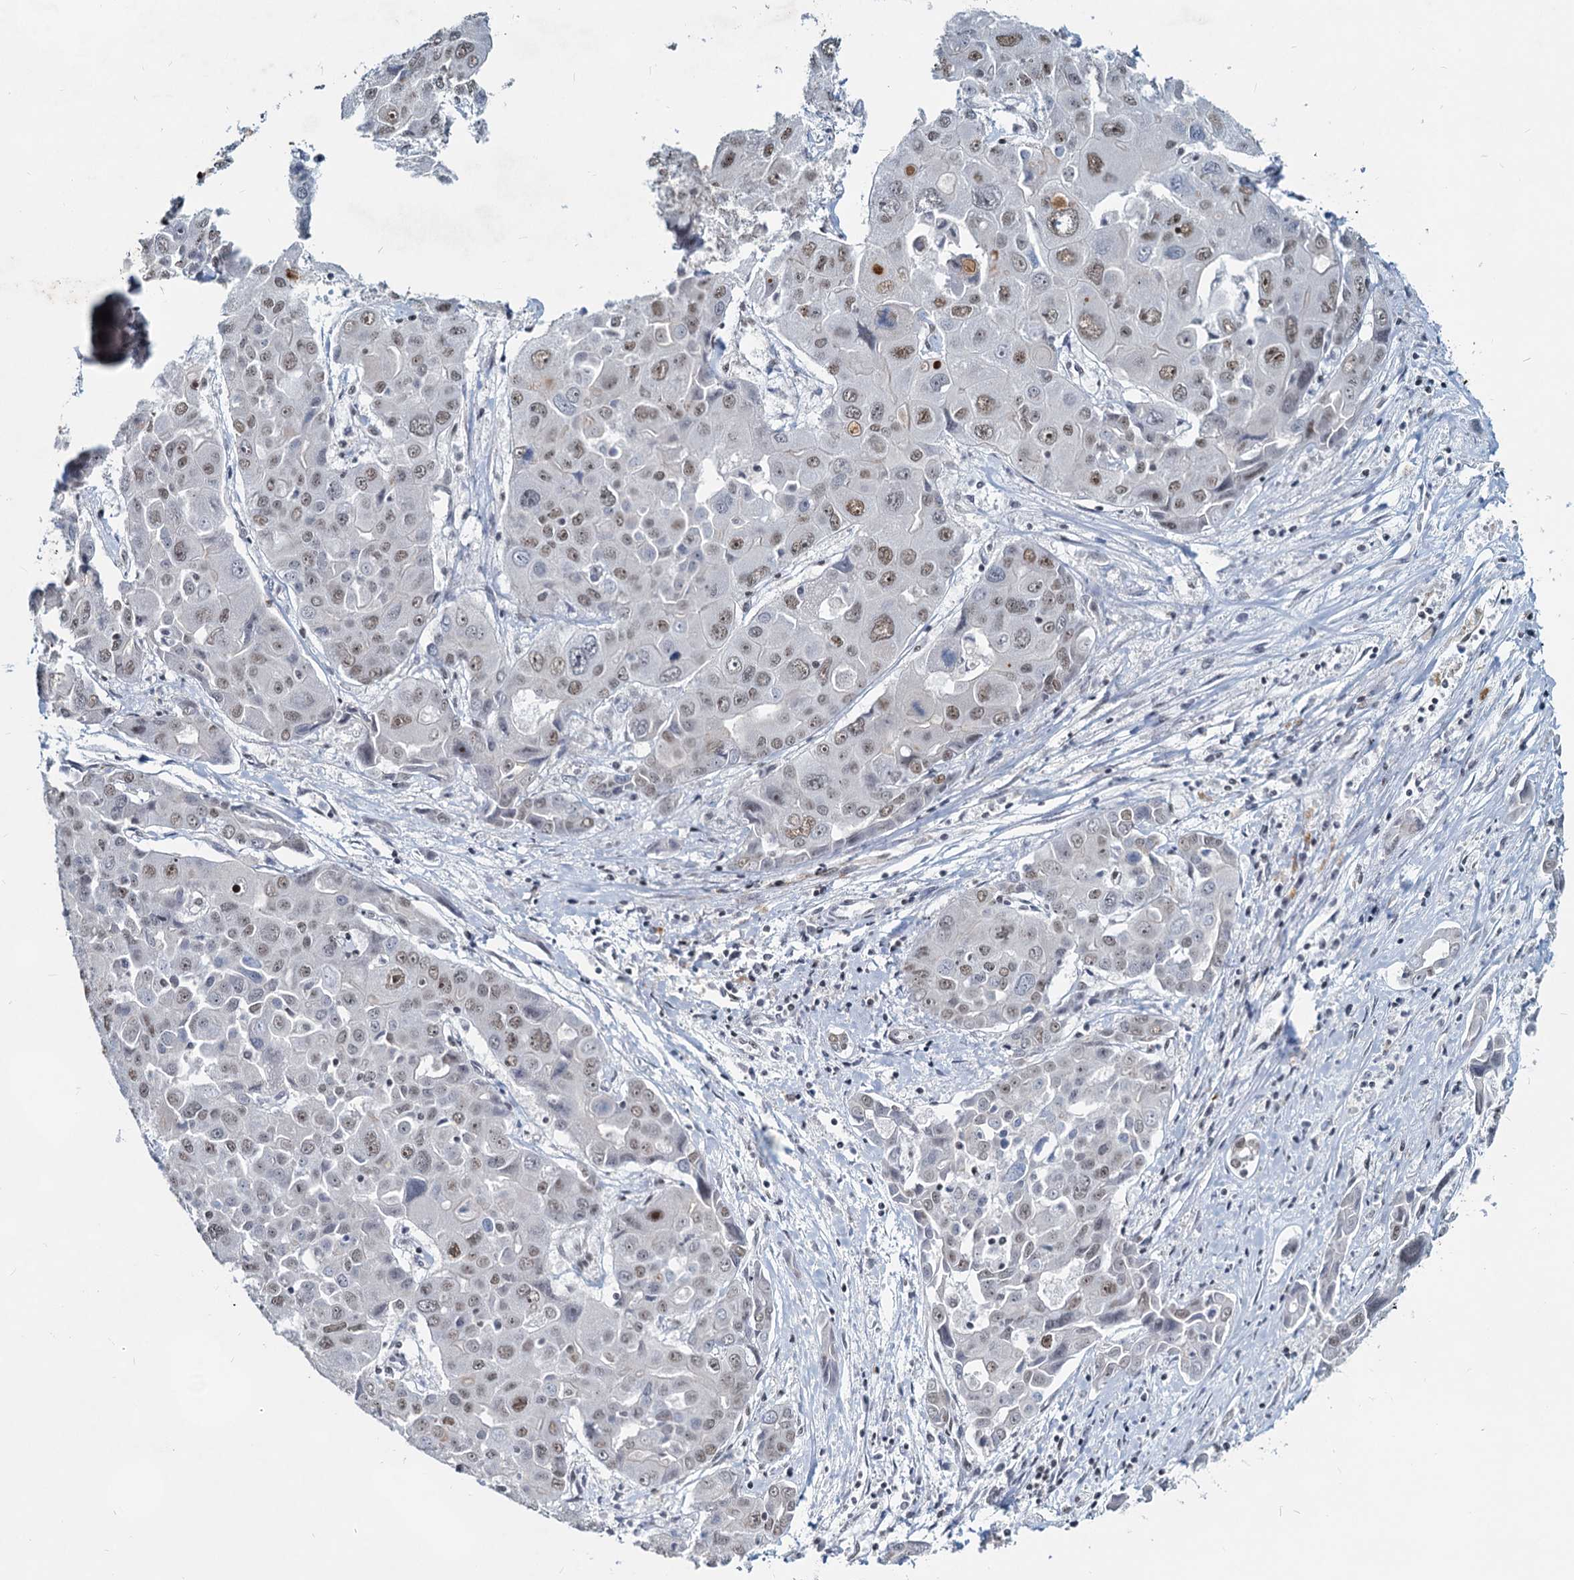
{"staining": {"intensity": "weak", "quantity": "25%-75%", "location": "nuclear"}, "tissue": "liver cancer", "cell_type": "Tumor cells", "image_type": "cancer", "snomed": [{"axis": "morphology", "description": "Cholangiocarcinoma"}, {"axis": "topography", "description": "Liver"}], "caption": "Liver cholangiocarcinoma stained for a protein (brown) reveals weak nuclear positive positivity in about 25%-75% of tumor cells.", "gene": "METTL14", "patient": {"sex": "male", "age": 67}}